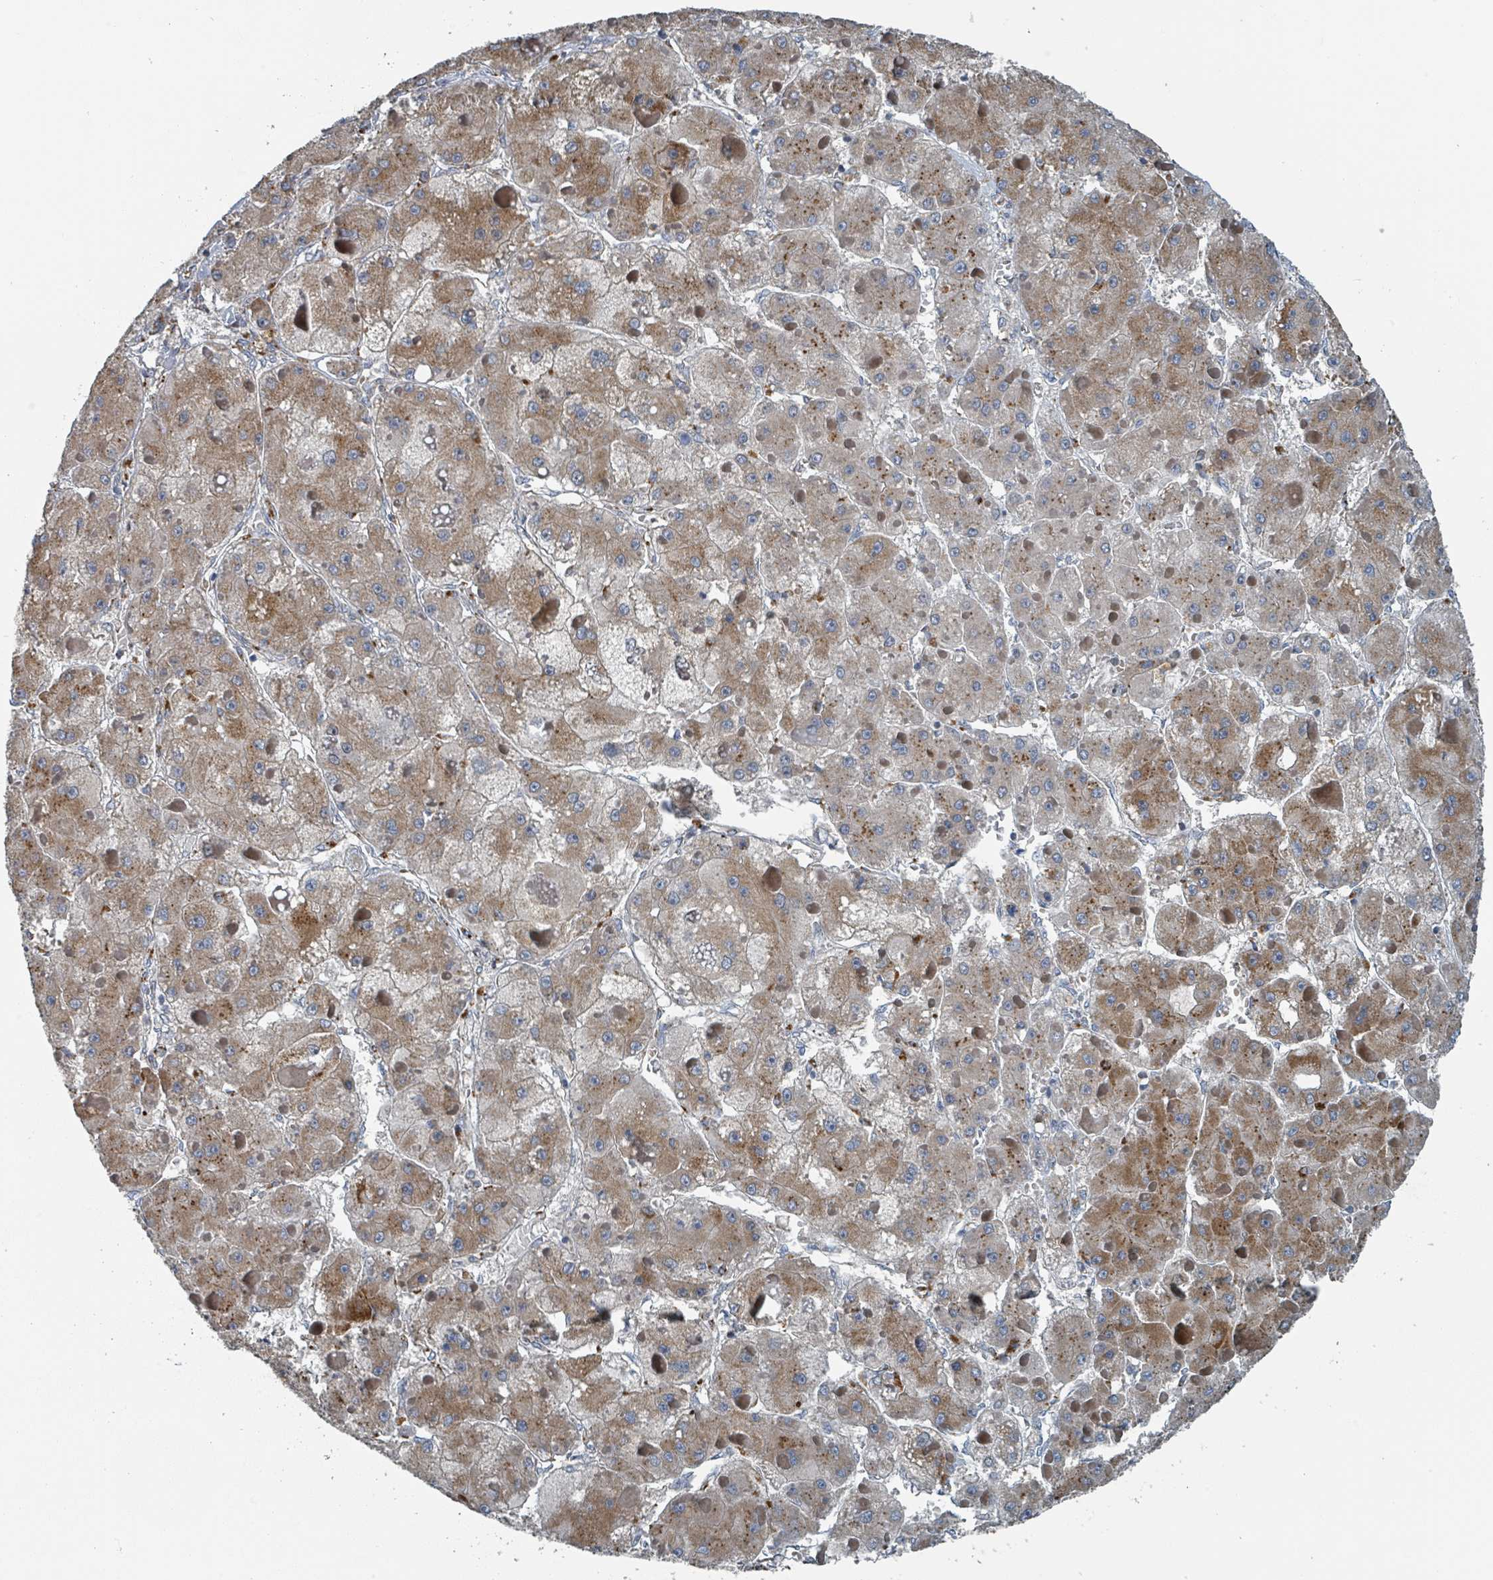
{"staining": {"intensity": "moderate", "quantity": "25%-75%", "location": "cytoplasmic/membranous"}, "tissue": "liver cancer", "cell_type": "Tumor cells", "image_type": "cancer", "snomed": [{"axis": "morphology", "description": "Carcinoma, Hepatocellular, NOS"}, {"axis": "topography", "description": "Liver"}], "caption": "Immunohistochemistry micrograph of hepatocellular carcinoma (liver) stained for a protein (brown), which reveals medium levels of moderate cytoplasmic/membranous positivity in approximately 25%-75% of tumor cells.", "gene": "DIPK2A", "patient": {"sex": "female", "age": 73}}